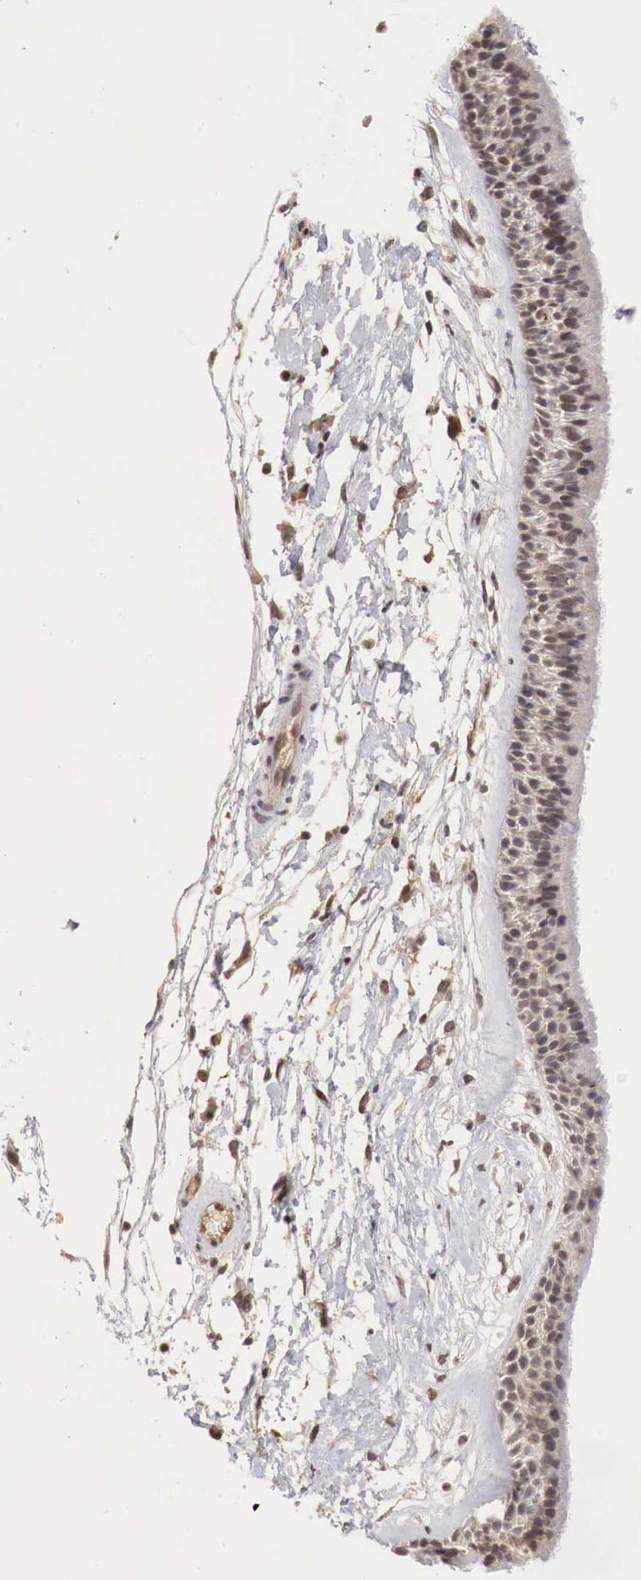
{"staining": {"intensity": "weak", "quantity": "<25%", "location": "cytoplasmic/membranous,nuclear"}, "tissue": "nasopharynx", "cell_type": "Respiratory epithelial cells", "image_type": "normal", "snomed": [{"axis": "morphology", "description": "Normal tissue, NOS"}, {"axis": "topography", "description": "Nasopharynx"}], "caption": "Human nasopharynx stained for a protein using IHC reveals no staining in respiratory epithelial cells.", "gene": "DACH2", "patient": {"sex": "male", "age": 13}}